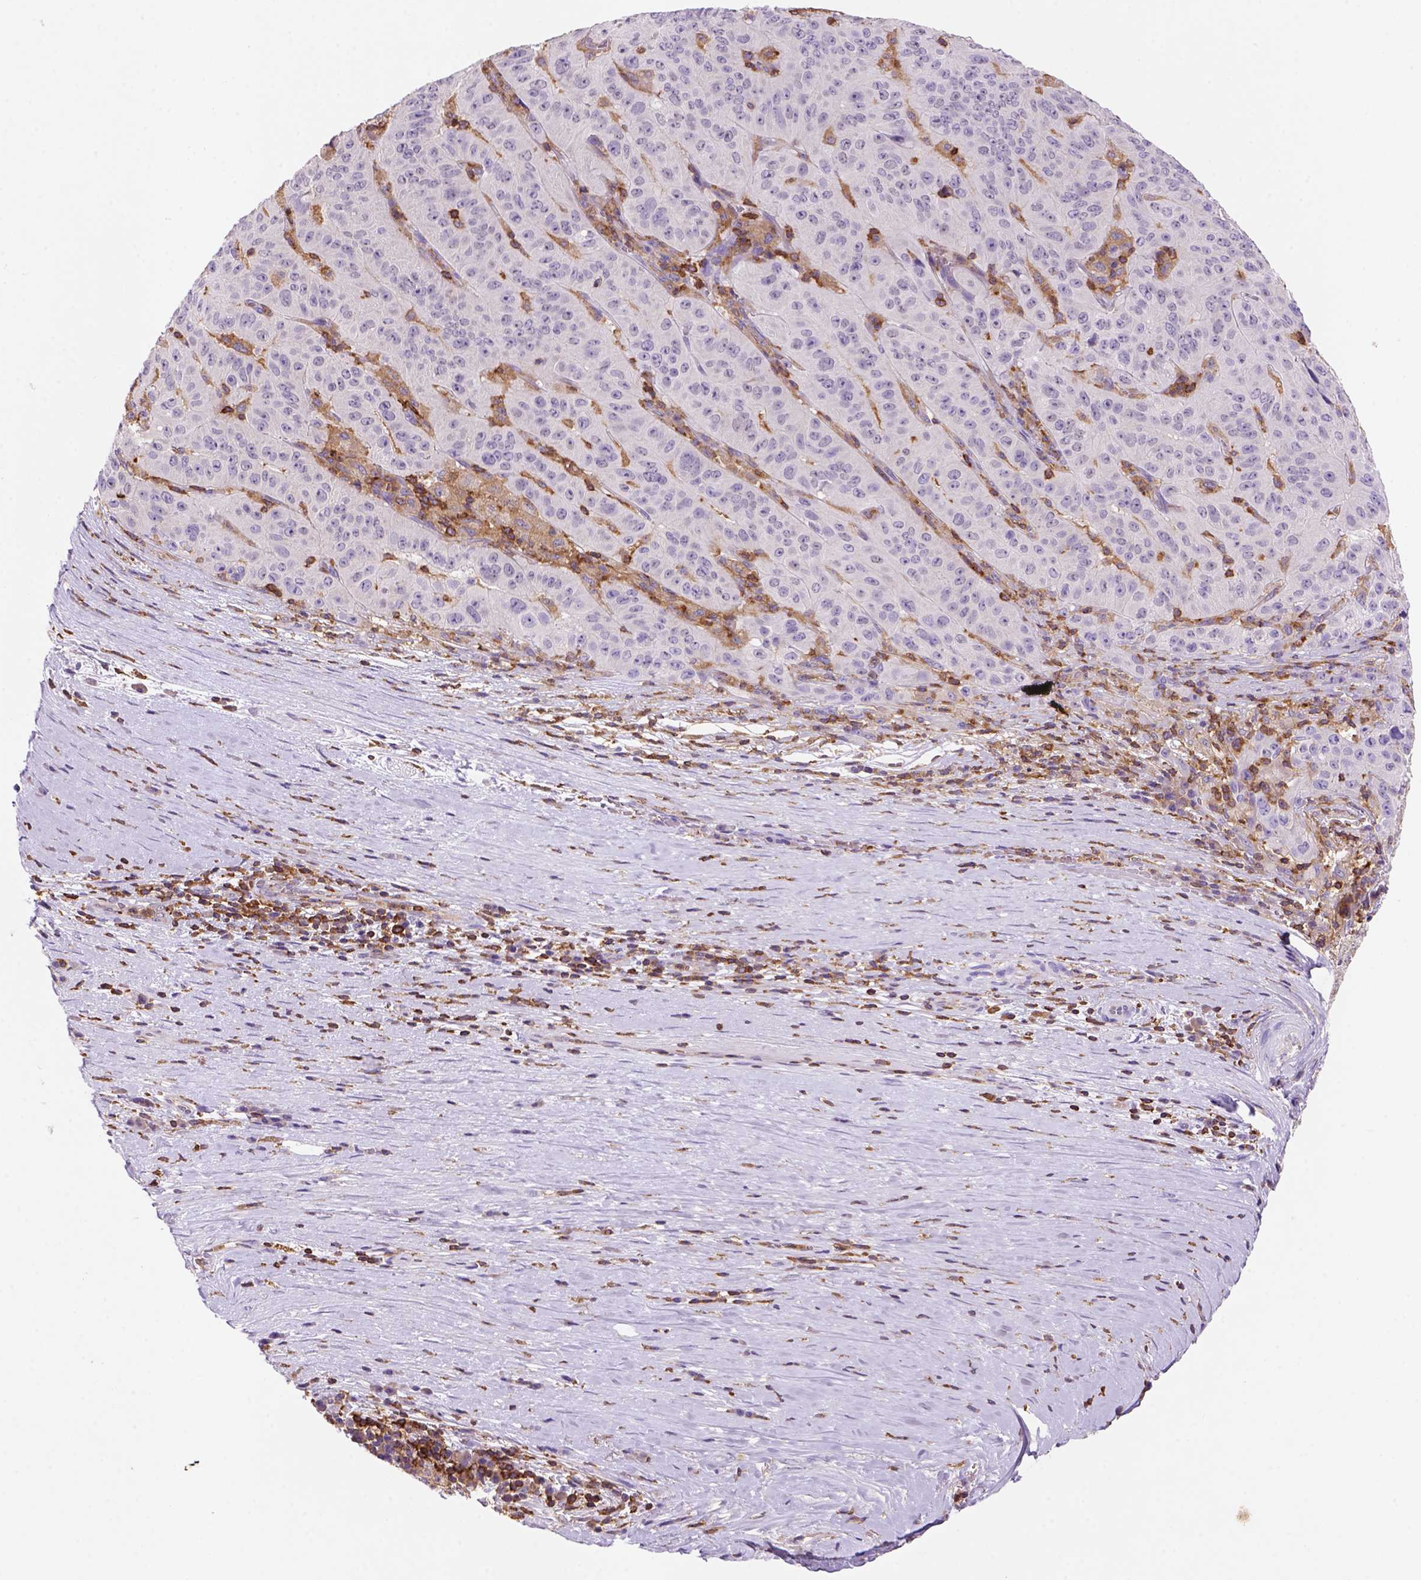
{"staining": {"intensity": "negative", "quantity": "none", "location": "none"}, "tissue": "pancreatic cancer", "cell_type": "Tumor cells", "image_type": "cancer", "snomed": [{"axis": "morphology", "description": "Adenocarcinoma, NOS"}, {"axis": "topography", "description": "Pancreas"}], "caption": "There is no significant staining in tumor cells of pancreatic cancer. (DAB IHC, high magnification).", "gene": "INPP5D", "patient": {"sex": "male", "age": 63}}